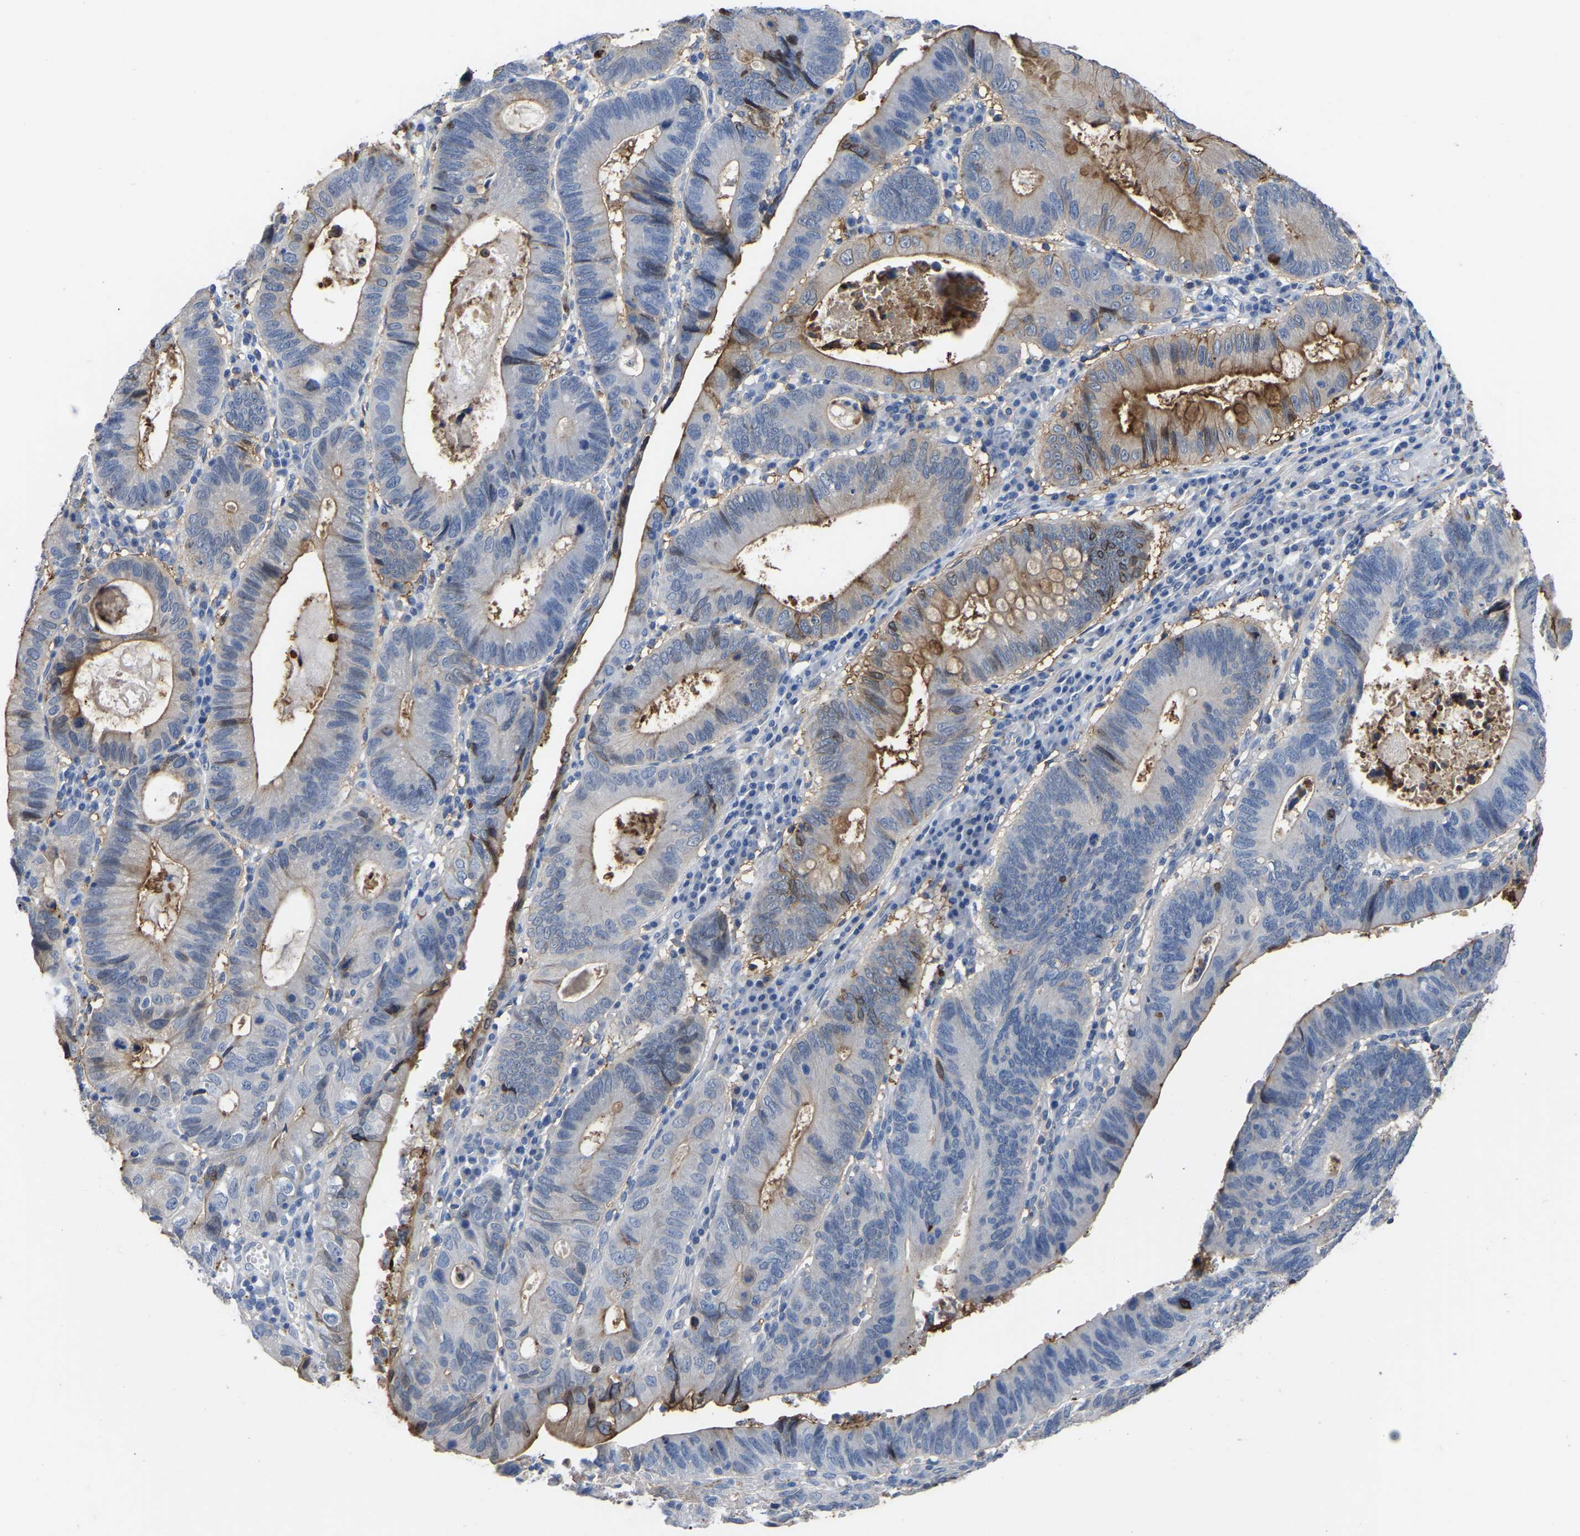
{"staining": {"intensity": "moderate", "quantity": "25%-75%", "location": "cytoplasmic/membranous"}, "tissue": "stomach cancer", "cell_type": "Tumor cells", "image_type": "cancer", "snomed": [{"axis": "morphology", "description": "Adenocarcinoma, NOS"}, {"axis": "topography", "description": "Stomach"}], "caption": "This micrograph shows stomach cancer stained with immunohistochemistry (IHC) to label a protein in brown. The cytoplasmic/membranous of tumor cells show moderate positivity for the protein. Nuclei are counter-stained blue.", "gene": "ZNF449", "patient": {"sex": "male", "age": 59}}